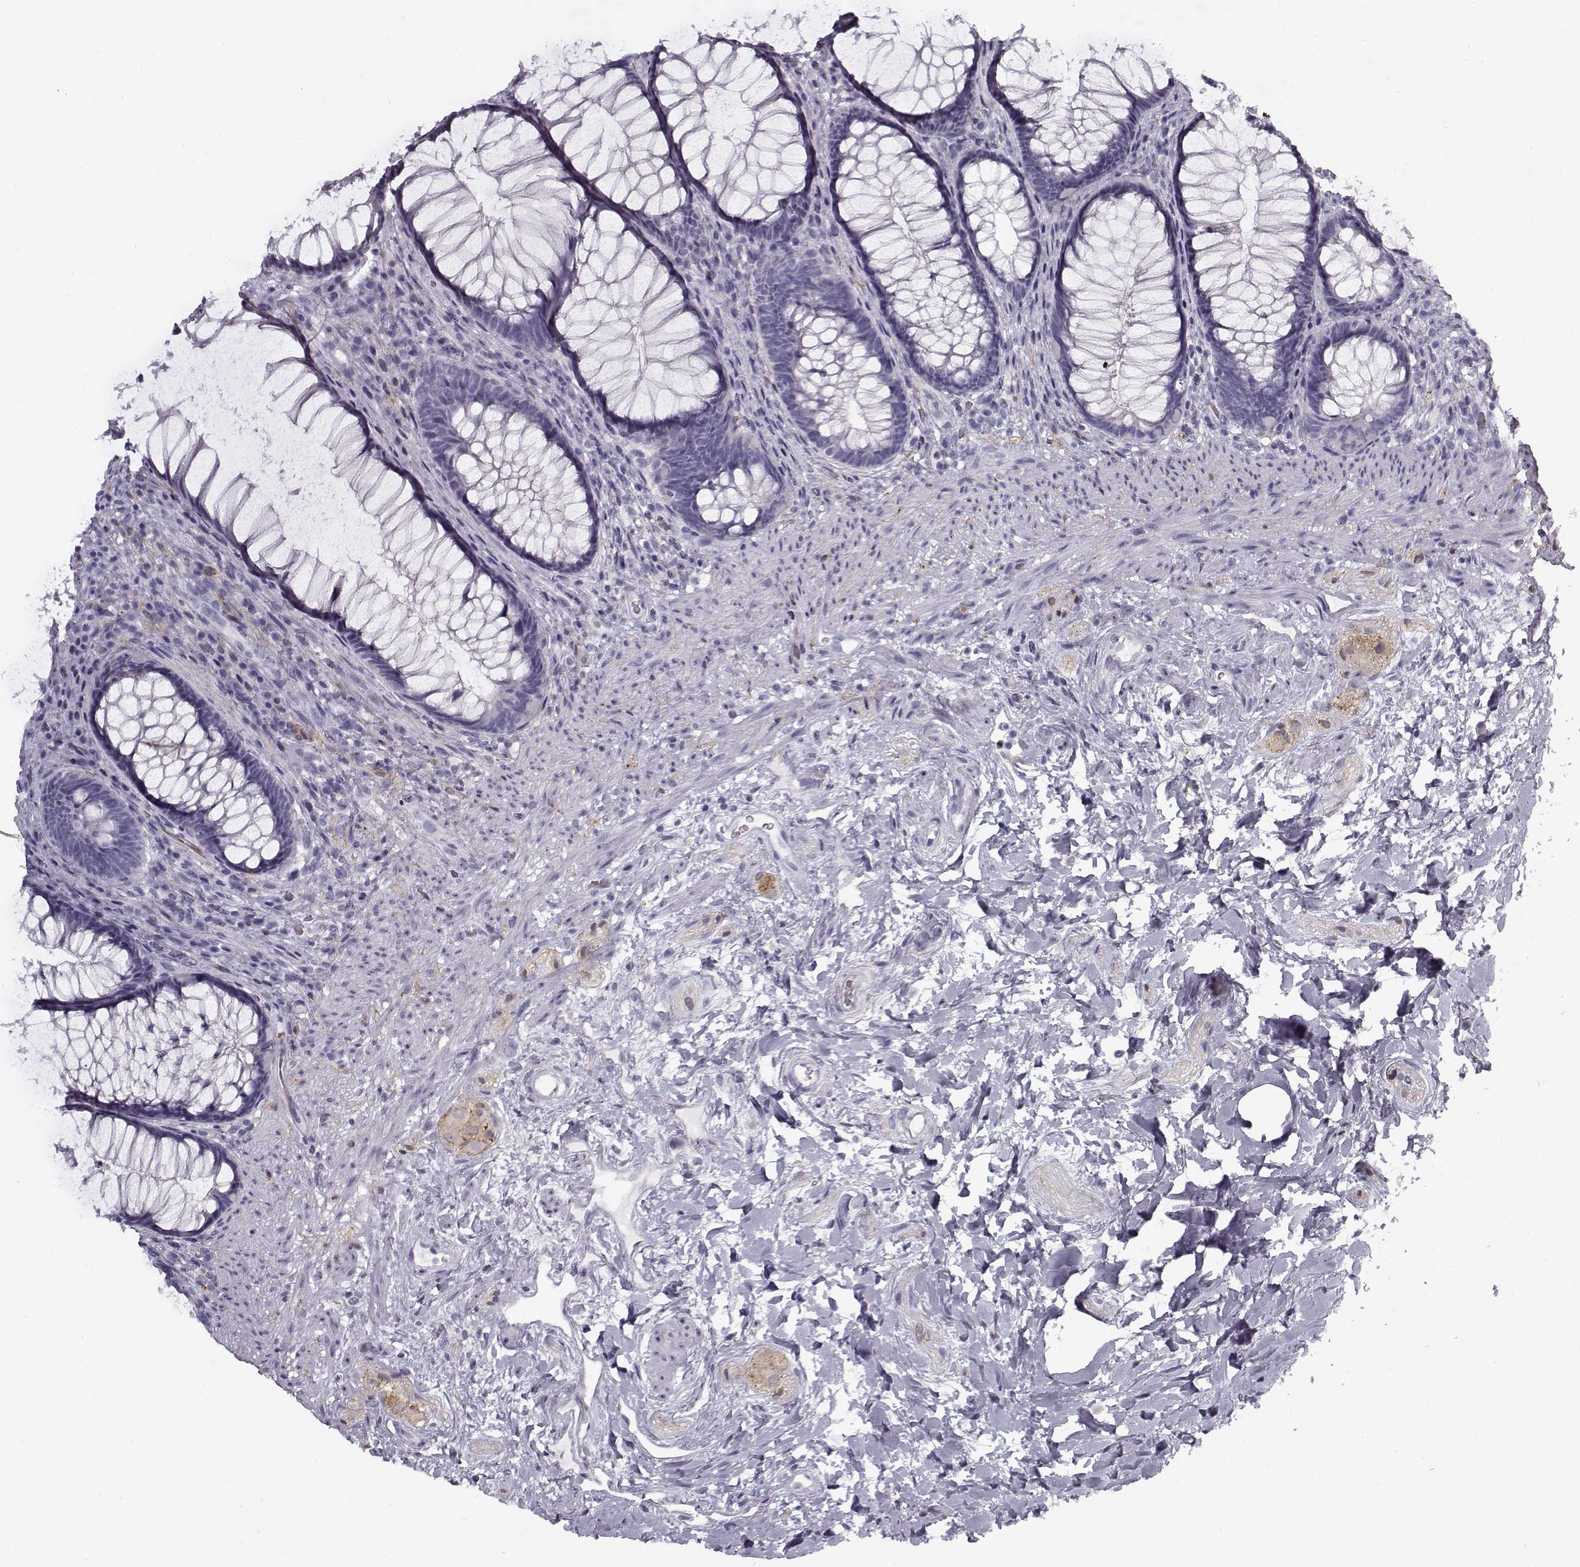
{"staining": {"intensity": "negative", "quantity": "none", "location": "none"}, "tissue": "rectum", "cell_type": "Glandular cells", "image_type": "normal", "snomed": [{"axis": "morphology", "description": "Normal tissue, NOS"}, {"axis": "topography", "description": "Smooth muscle"}, {"axis": "topography", "description": "Rectum"}], "caption": "DAB immunohistochemical staining of unremarkable human rectum exhibits no significant expression in glandular cells.", "gene": "SNCA", "patient": {"sex": "male", "age": 53}}